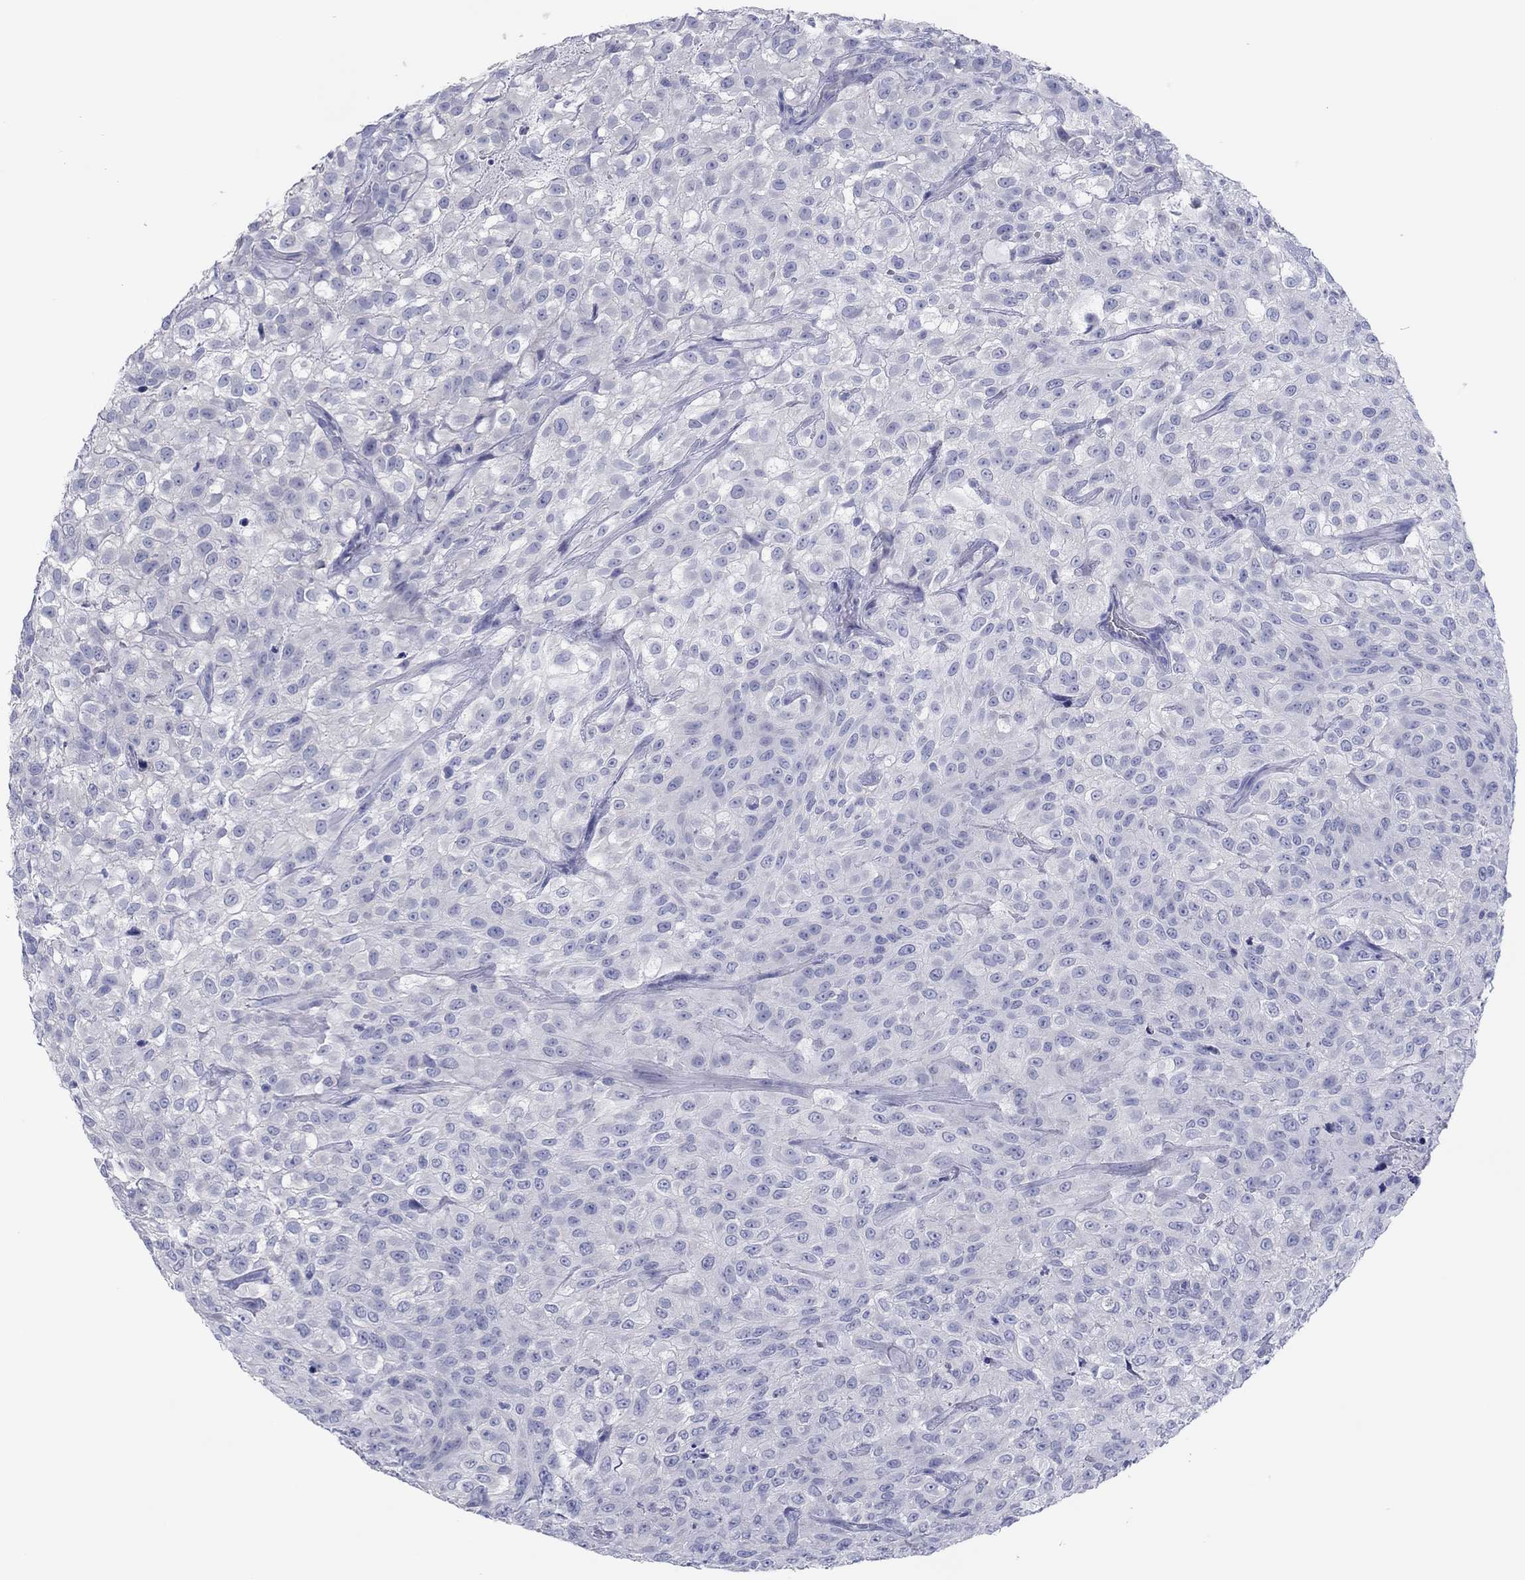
{"staining": {"intensity": "negative", "quantity": "none", "location": "none"}, "tissue": "urothelial cancer", "cell_type": "Tumor cells", "image_type": "cancer", "snomed": [{"axis": "morphology", "description": "Urothelial carcinoma, High grade"}, {"axis": "topography", "description": "Urinary bladder"}], "caption": "The micrograph displays no staining of tumor cells in high-grade urothelial carcinoma. (DAB IHC with hematoxylin counter stain).", "gene": "ERICH3", "patient": {"sex": "male", "age": 56}}